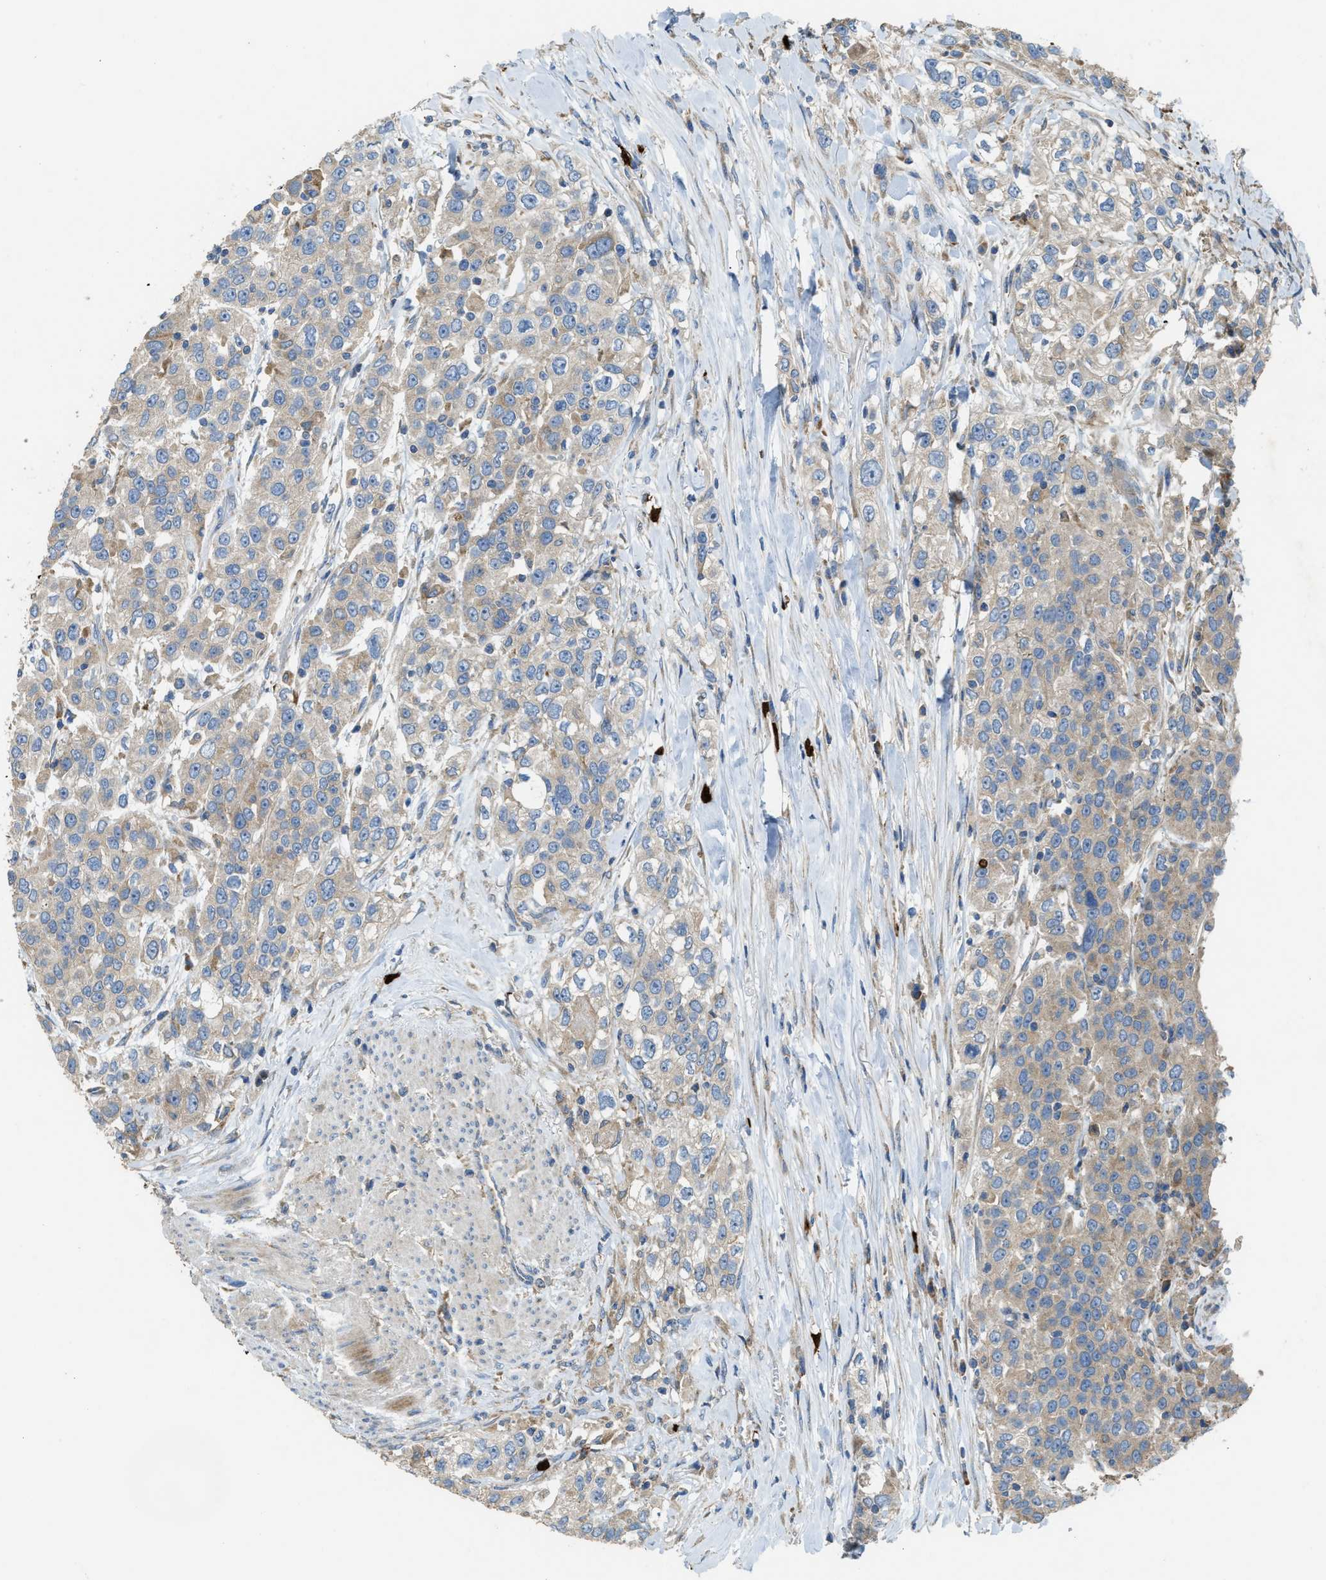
{"staining": {"intensity": "weak", "quantity": ">75%", "location": "cytoplasmic/membranous"}, "tissue": "urothelial cancer", "cell_type": "Tumor cells", "image_type": "cancer", "snomed": [{"axis": "morphology", "description": "Urothelial carcinoma, High grade"}, {"axis": "topography", "description": "Urinary bladder"}], "caption": "A photomicrograph of urothelial cancer stained for a protein reveals weak cytoplasmic/membranous brown staining in tumor cells. (DAB IHC with brightfield microscopy, high magnification).", "gene": "TMEM68", "patient": {"sex": "female", "age": 80}}